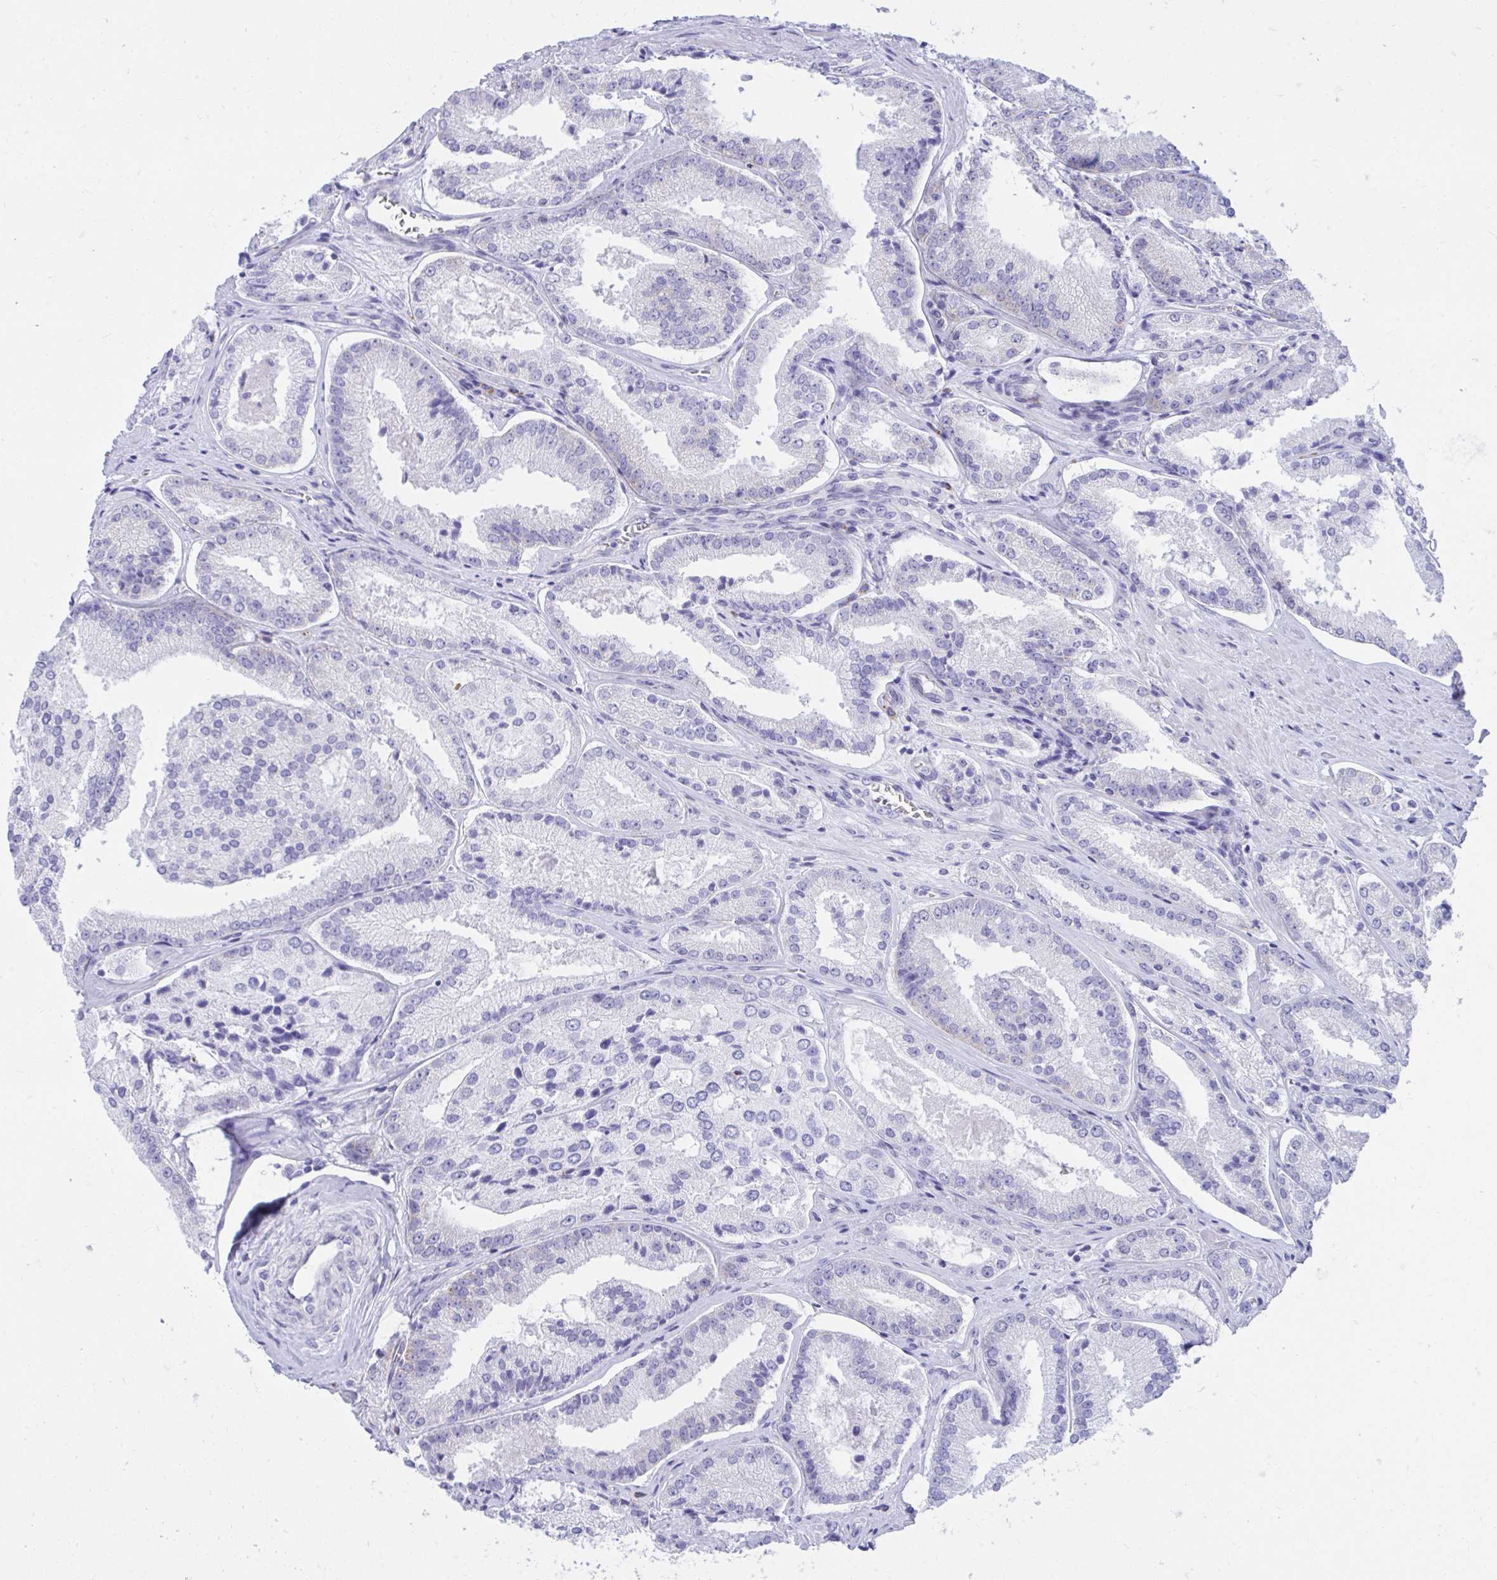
{"staining": {"intensity": "negative", "quantity": "none", "location": "none"}, "tissue": "prostate cancer", "cell_type": "Tumor cells", "image_type": "cancer", "snomed": [{"axis": "morphology", "description": "Adenocarcinoma, High grade"}, {"axis": "topography", "description": "Prostate"}], "caption": "Prostate cancer was stained to show a protein in brown. There is no significant staining in tumor cells.", "gene": "SHISA8", "patient": {"sex": "male", "age": 73}}